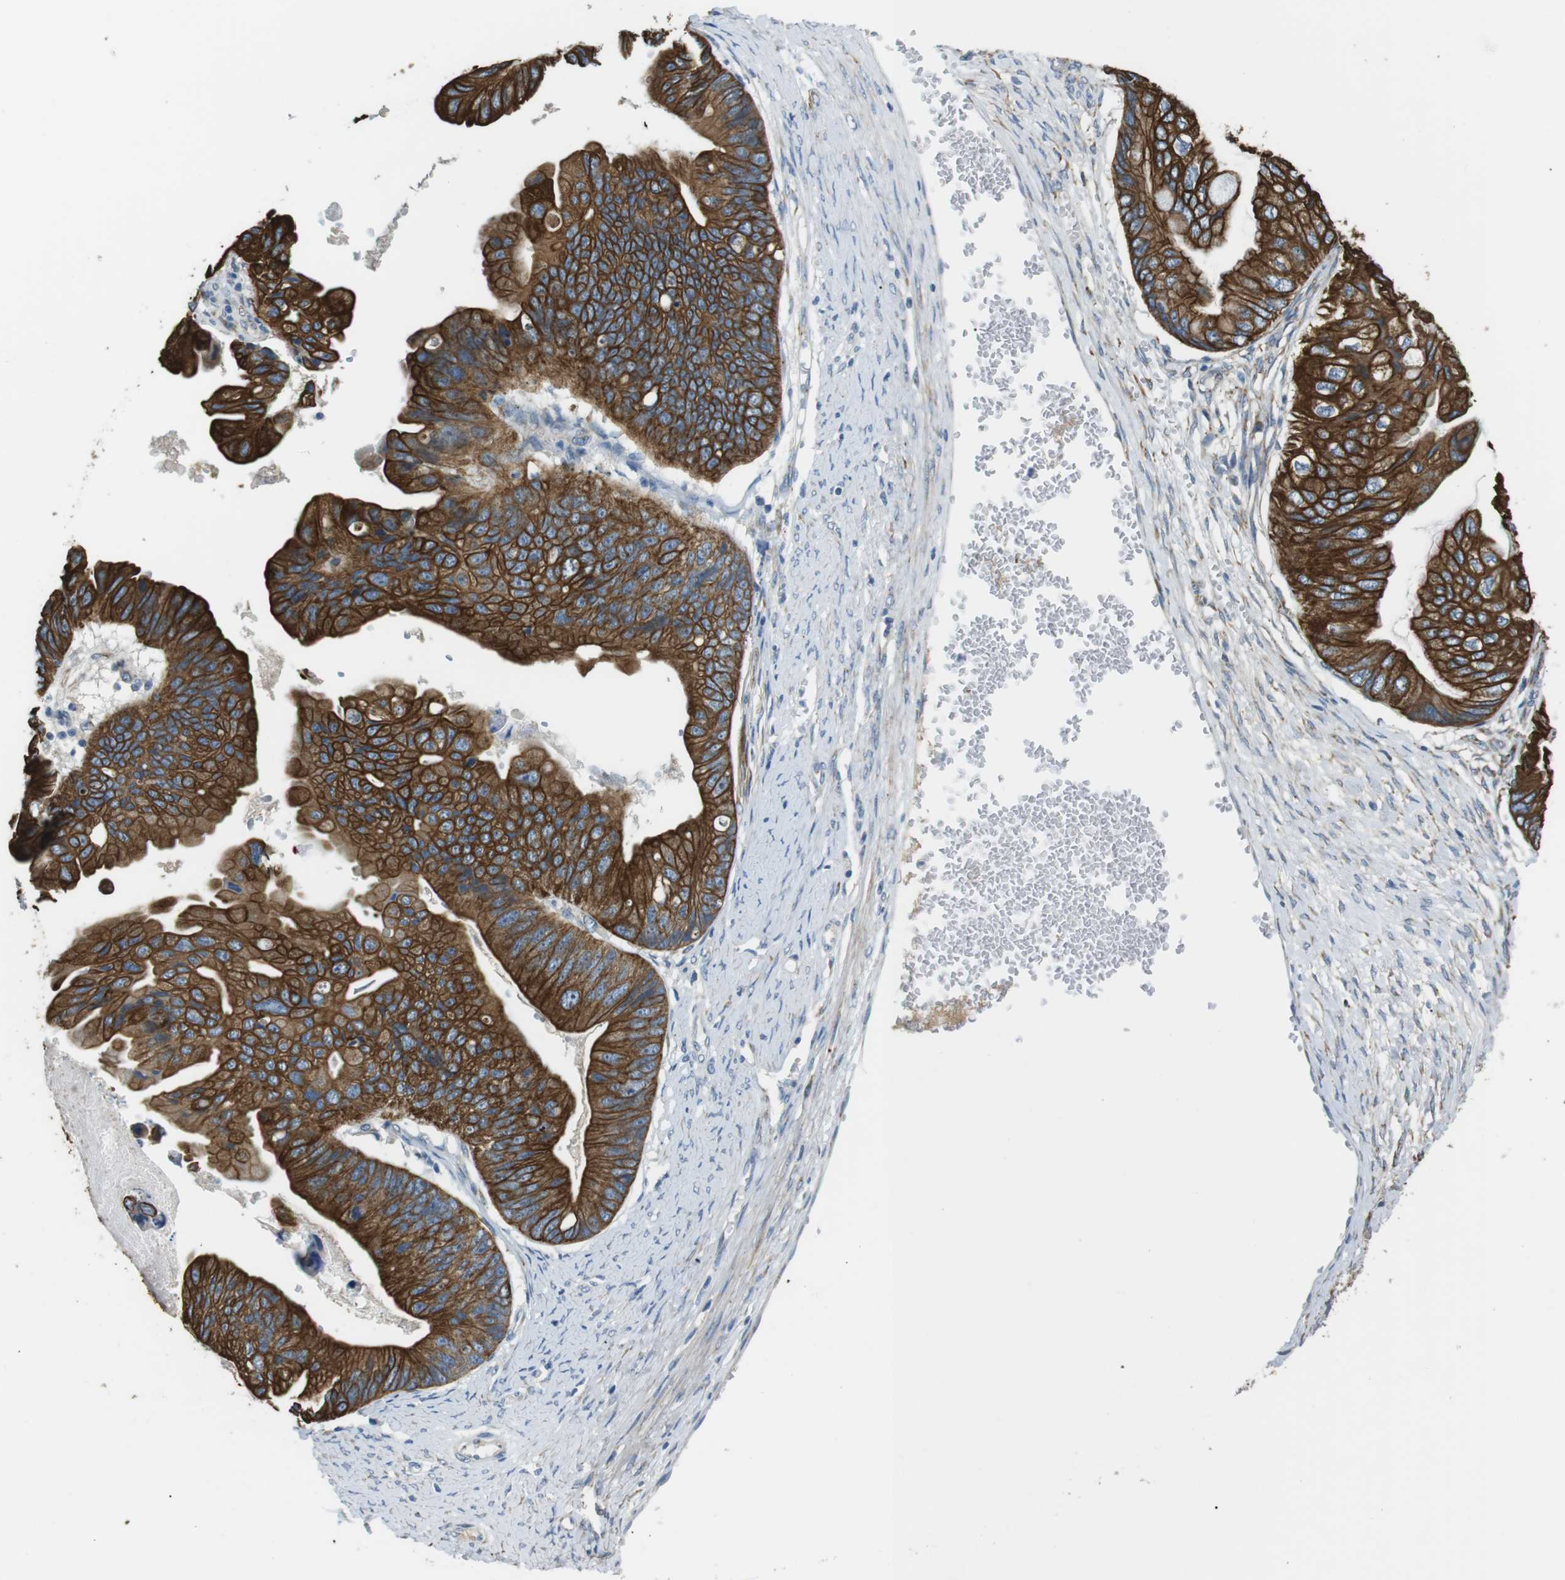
{"staining": {"intensity": "strong", "quantity": ">75%", "location": "cytoplasmic/membranous"}, "tissue": "ovarian cancer", "cell_type": "Tumor cells", "image_type": "cancer", "snomed": [{"axis": "morphology", "description": "Cystadenocarcinoma, mucinous, NOS"}, {"axis": "topography", "description": "Ovary"}], "caption": "DAB immunohistochemical staining of ovarian cancer (mucinous cystadenocarcinoma) demonstrates strong cytoplasmic/membranous protein expression in about >75% of tumor cells.", "gene": "UNC5CL", "patient": {"sex": "female", "age": 61}}